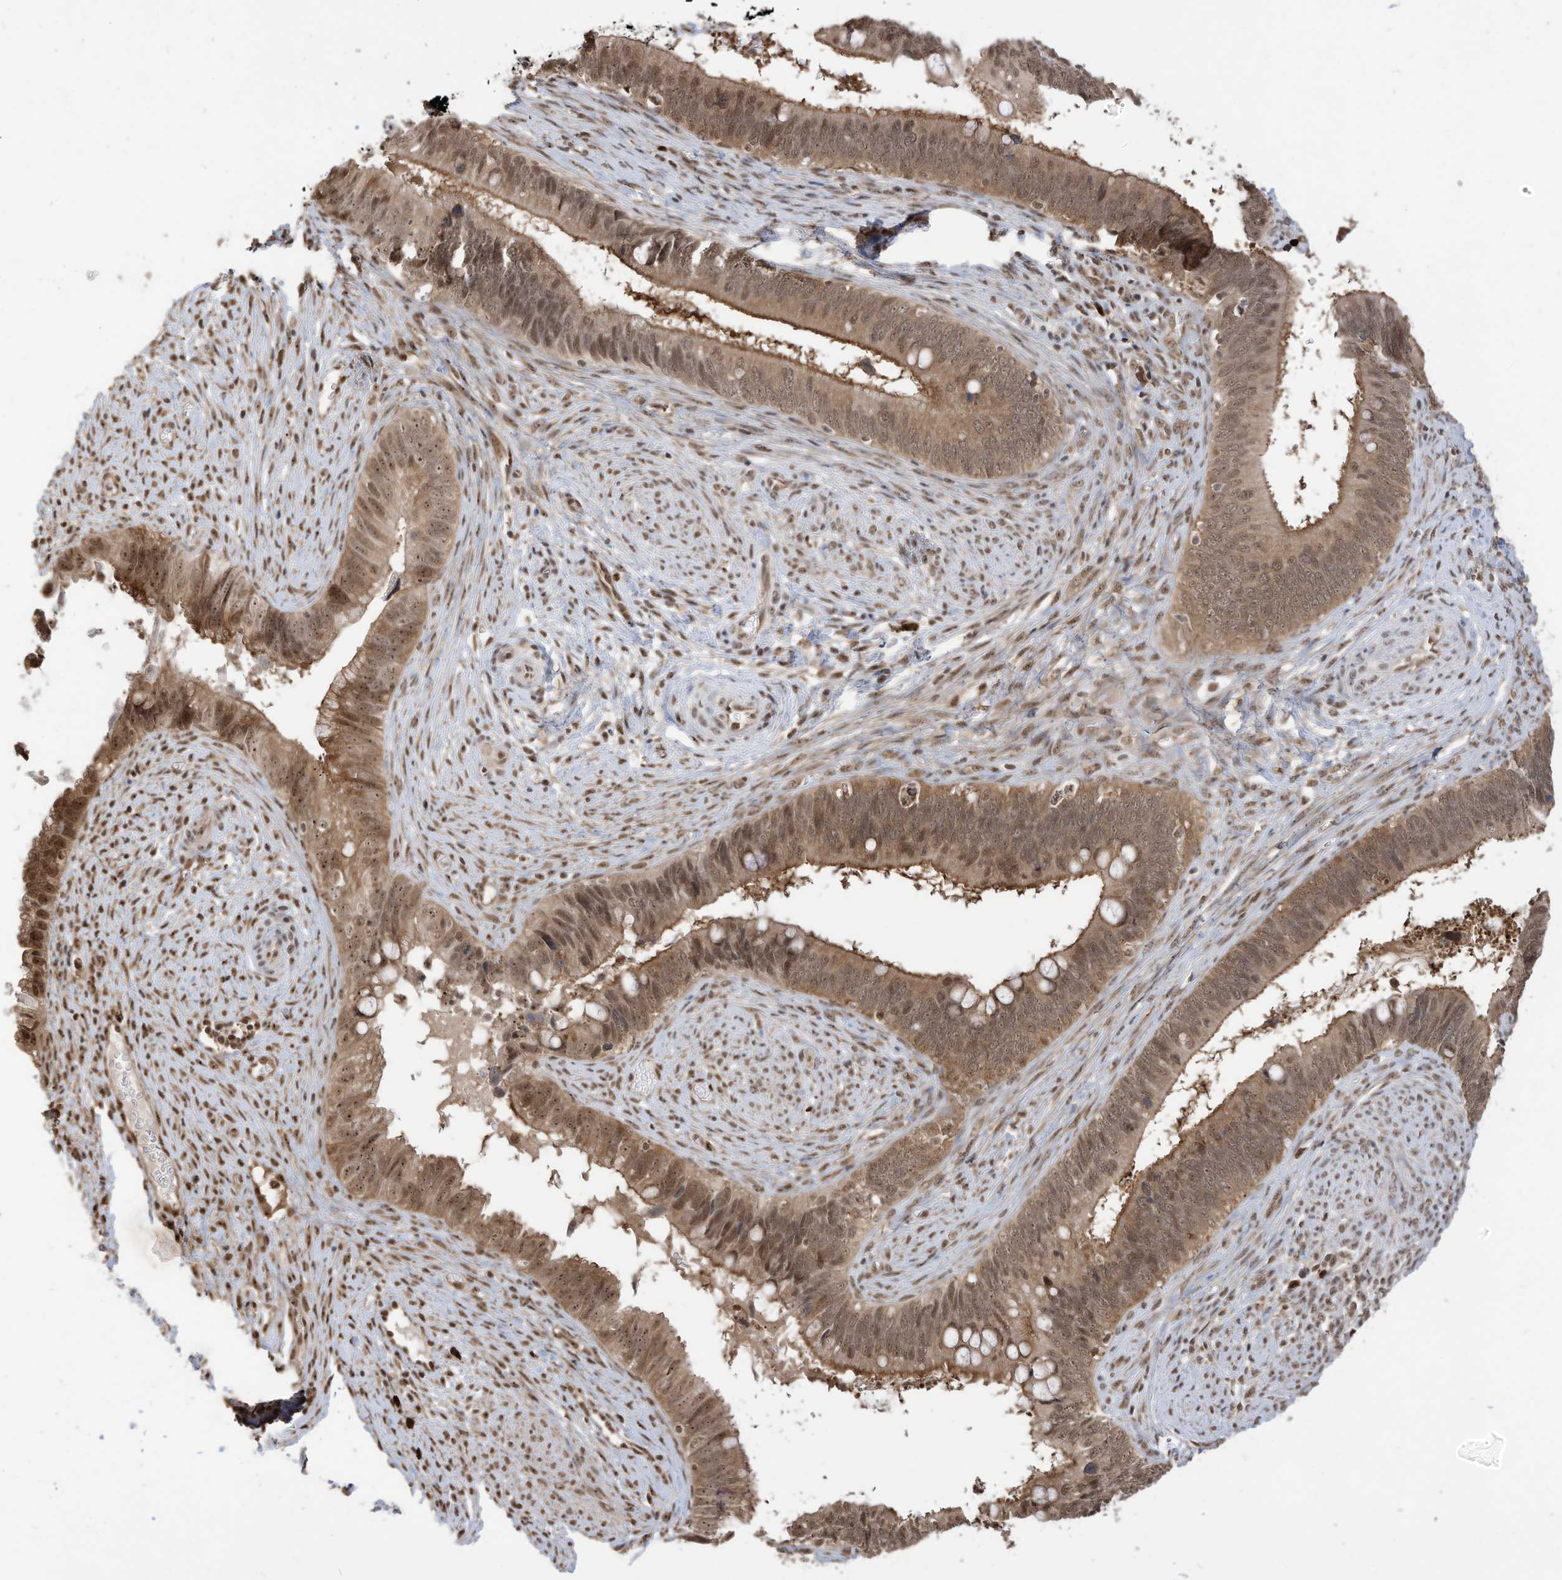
{"staining": {"intensity": "moderate", "quantity": ">75%", "location": "cytoplasmic/membranous,nuclear"}, "tissue": "cervical cancer", "cell_type": "Tumor cells", "image_type": "cancer", "snomed": [{"axis": "morphology", "description": "Adenocarcinoma, NOS"}, {"axis": "topography", "description": "Cervix"}], "caption": "Brown immunohistochemical staining in human cervical cancer shows moderate cytoplasmic/membranous and nuclear positivity in approximately >75% of tumor cells. Using DAB (3,3'-diaminobenzidine) (brown) and hematoxylin (blue) stains, captured at high magnification using brightfield microscopy.", "gene": "ZNF195", "patient": {"sex": "female", "age": 42}}